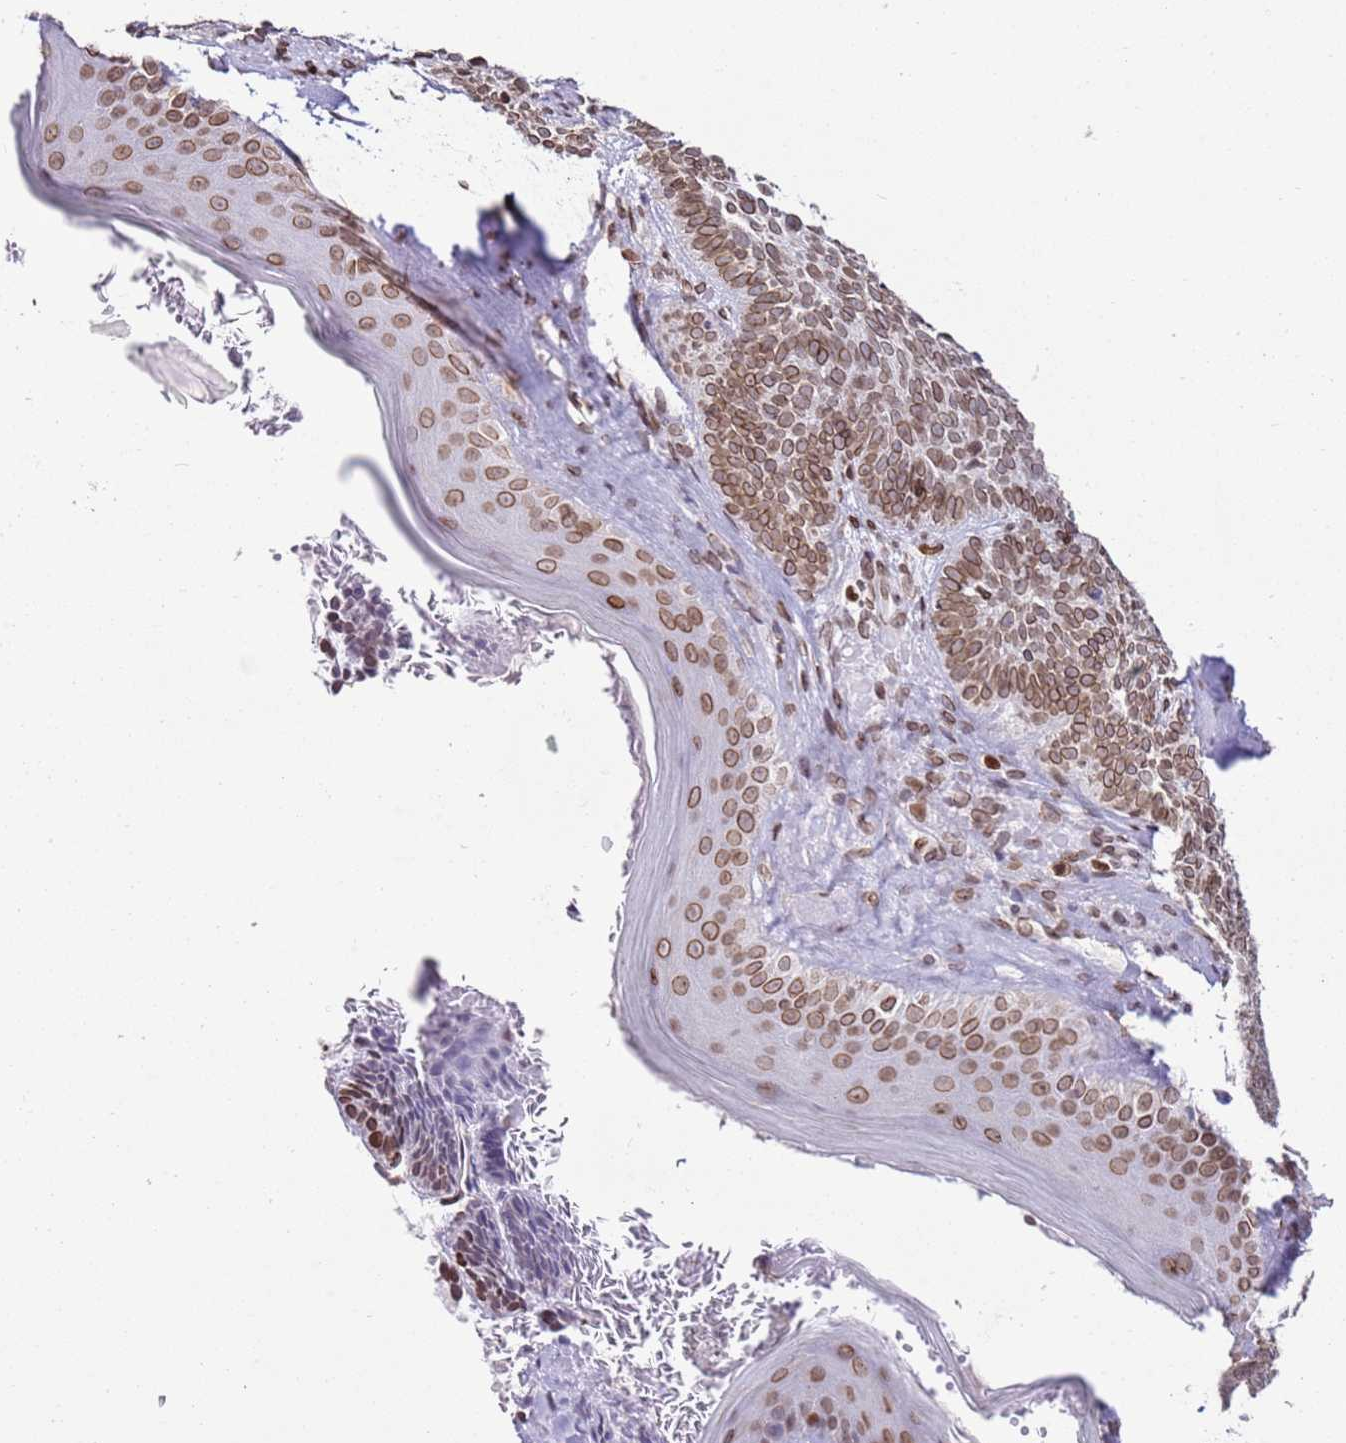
{"staining": {"intensity": "moderate", "quantity": ">75%", "location": "cytoplasmic/membranous,nuclear"}, "tissue": "skin cancer", "cell_type": "Tumor cells", "image_type": "cancer", "snomed": [{"axis": "morphology", "description": "Basal cell carcinoma"}, {"axis": "topography", "description": "Skin"}], "caption": "This photomicrograph demonstrates IHC staining of human basal cell carcinoma (skin), with medium moderate cytoplasmic/membranous and nuclear positivity in about >75% of tumor cells.", "gene": "POU6F1", "patient": {"sex": "male", "age": 85}}